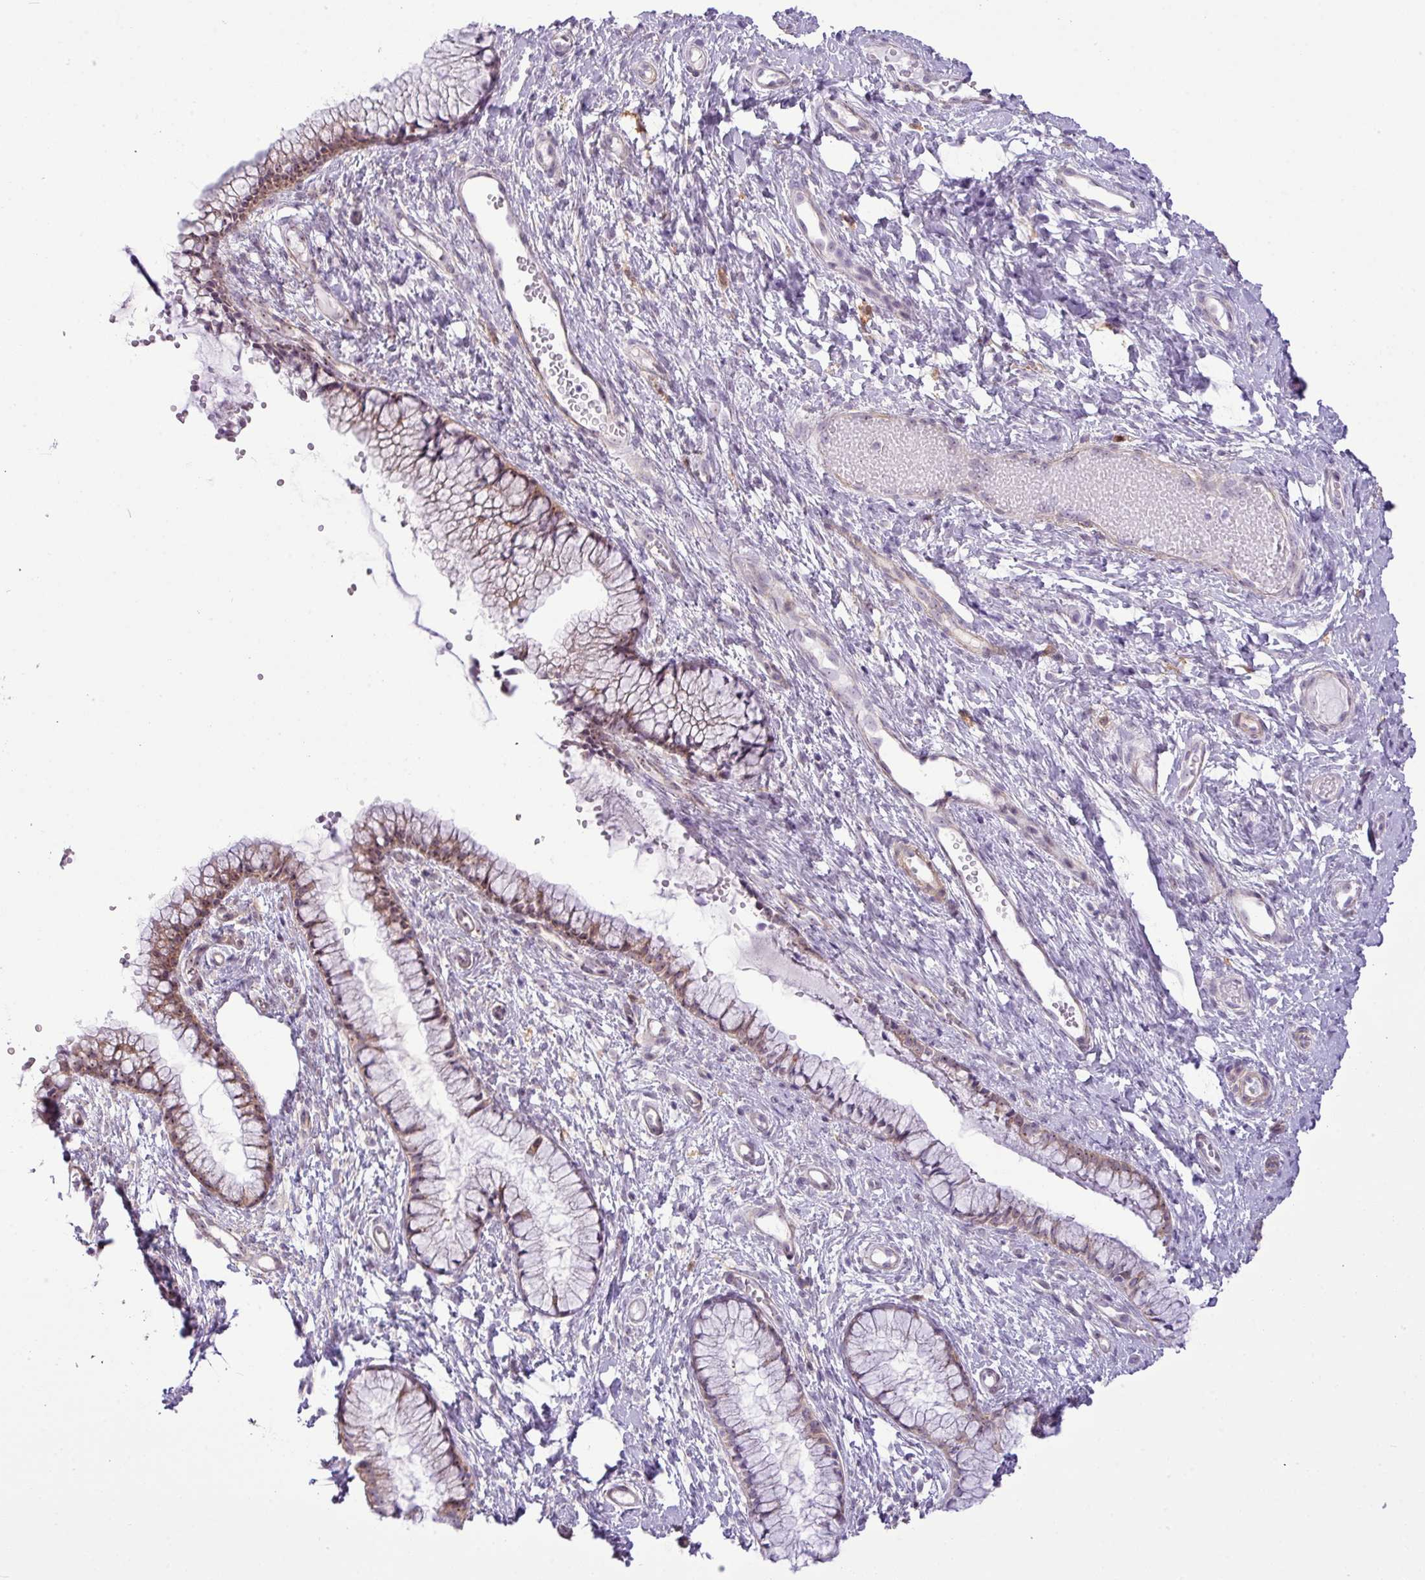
{"staining": {"intensity": "moderate", "quantity": "25%-75%", "location": "cytoplasmic/membranous,nuclear"}, "tissue": "cervix", "cell_type": "Glandular cells", "image_type": "normal", "snomed": [{"axis": "morphology", "description": "Normal tissue, NOS"}, {"axis": "topography", "description": "Cervix"}], "caption": "DAB (3,3'-diaminobenzidine) immunohistochemical staining of benign human cervix exhibits moderate cytoplasmic/membranous,nuclear protein expression in approximately 25%-75% of glandular cells. (DAB IHC, brown staining for protein, blue staining for nuclei).", "gene": "MAK16", "patient": {"sex": "female", "age": 36}}